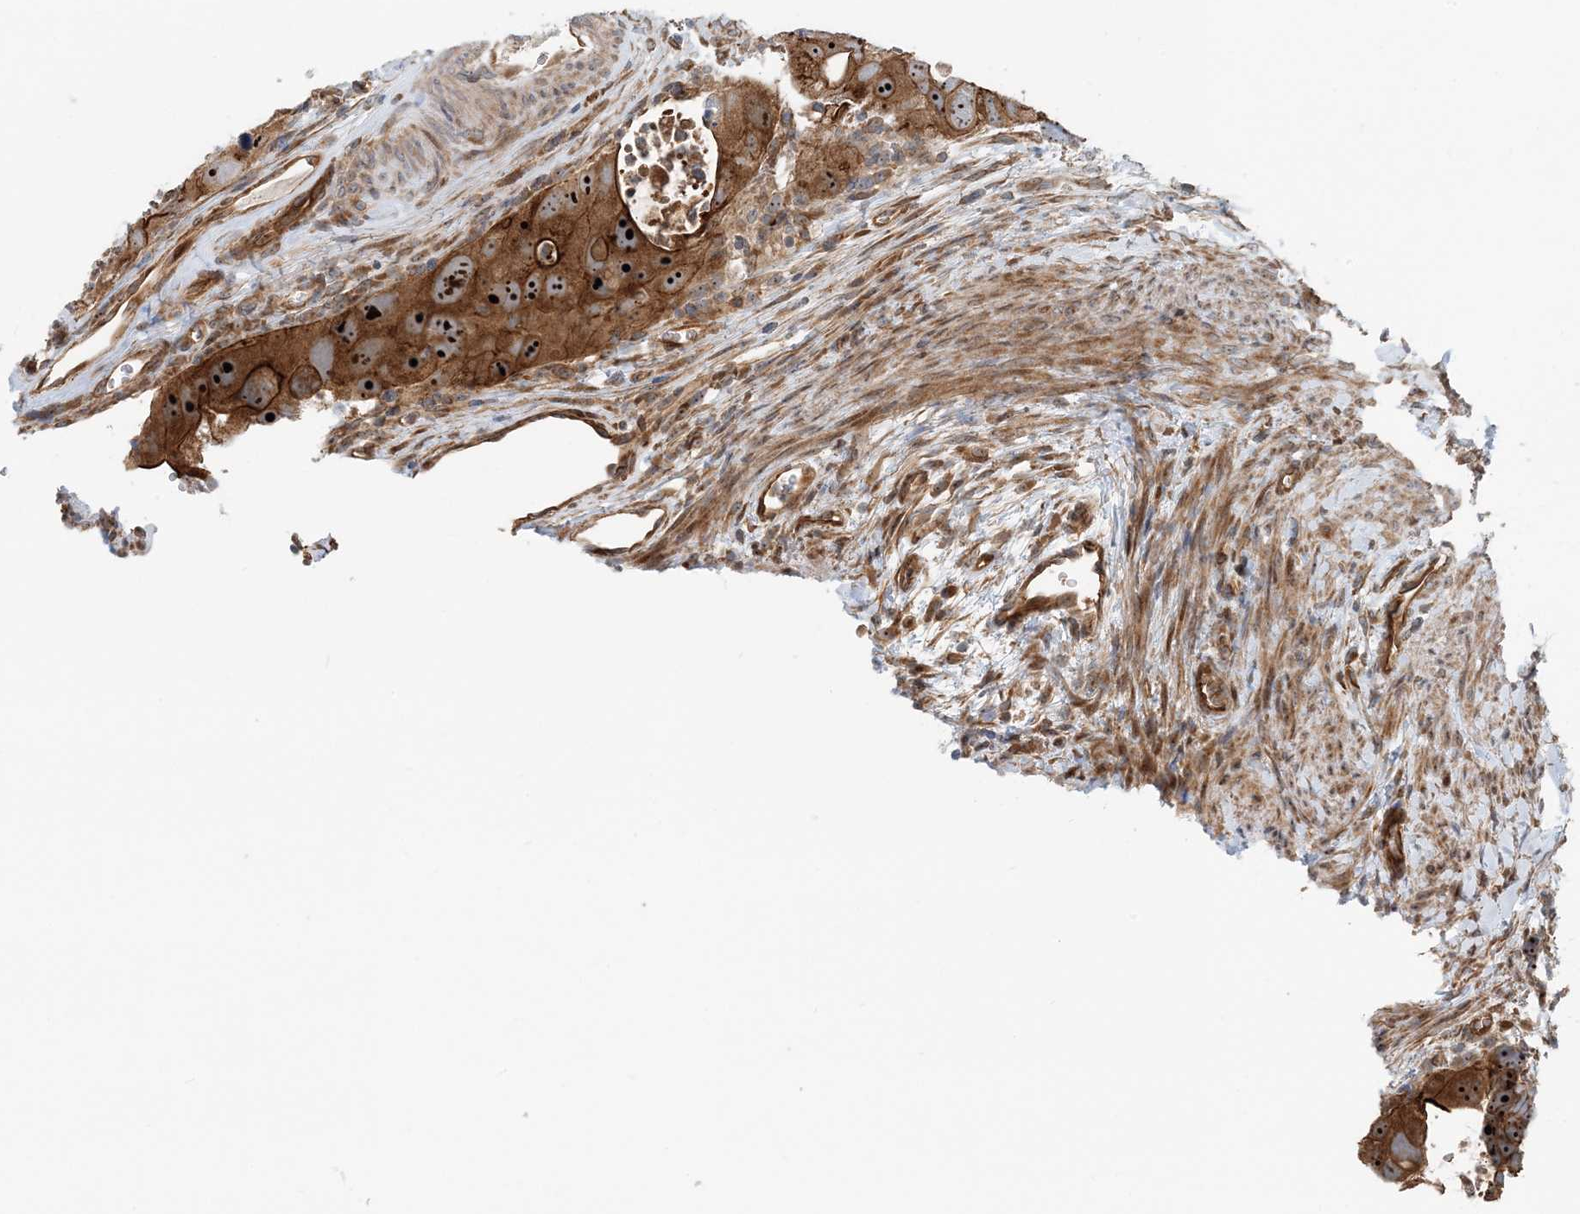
{"staining": {"intensity": "strong", "quantity": ">75%", "location": "cytoplasmic/membranous,nuclear"}, "tissue": "colorectal cancer", "cell_type": "Tumor cells", "image_type": "cancer", "snomed": [{"axis": "morphology", "description": "Adenocarcinoma, NOS"}, {"axis": "topography", "description": "Rectum"}], "caption": "Immunohistochemistry (IHC) micrograph of neoplastic tissue: colorectal cancer (adenocarcinoma) stained using immunohistochemistry (IHC) displays high levels of strong protein expression localized specifically in the cytoplasmic/membranous and nuclear of tumor cells, appearing as a cytoplasmic/membranous and nuclear brown color.", "gene": "MYL5", "patient": {"sex": "male", "age": 59}}